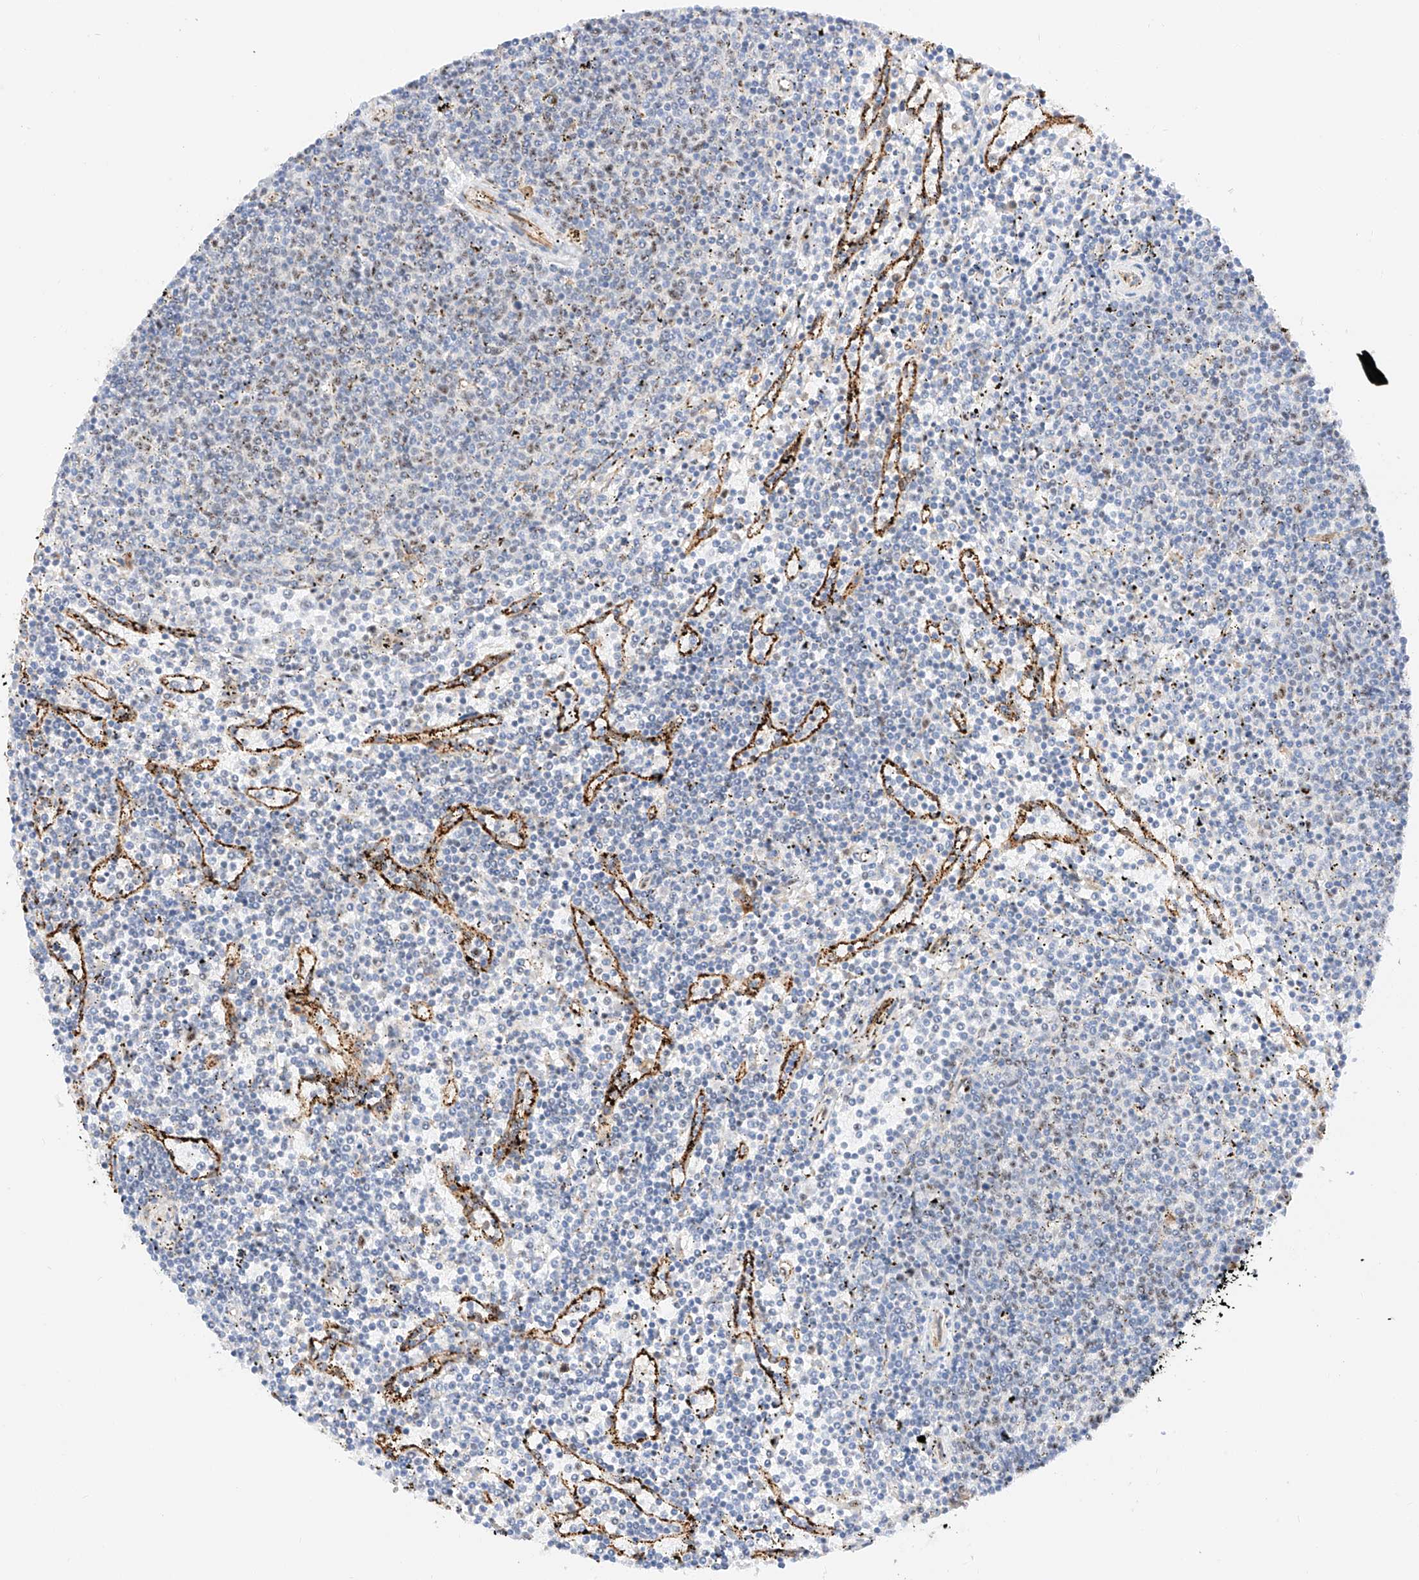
{"staining": {"intensity": "negative", "quantity": "none", "location": "none"}, "tissue": "lymphoma", "cell_type": "Tumor cells", "image_type": "cancer", "snomed": [{"axis": "morphology", "description": "Malignant lymphoma, non-Hodgkin's type, Low grade"}, {"axis": "topography", "description": "Spleen"}], "caption": "Immunohistochemistry (IHC) of lymphoma reveals no staining in tumor cells. (DAB (3,3'-diaminobenzidine) immunohistochemistry (IHC), high magnification).", "gene": "ATXN7L2", "patient": {"sex": "female", "age": 50}}